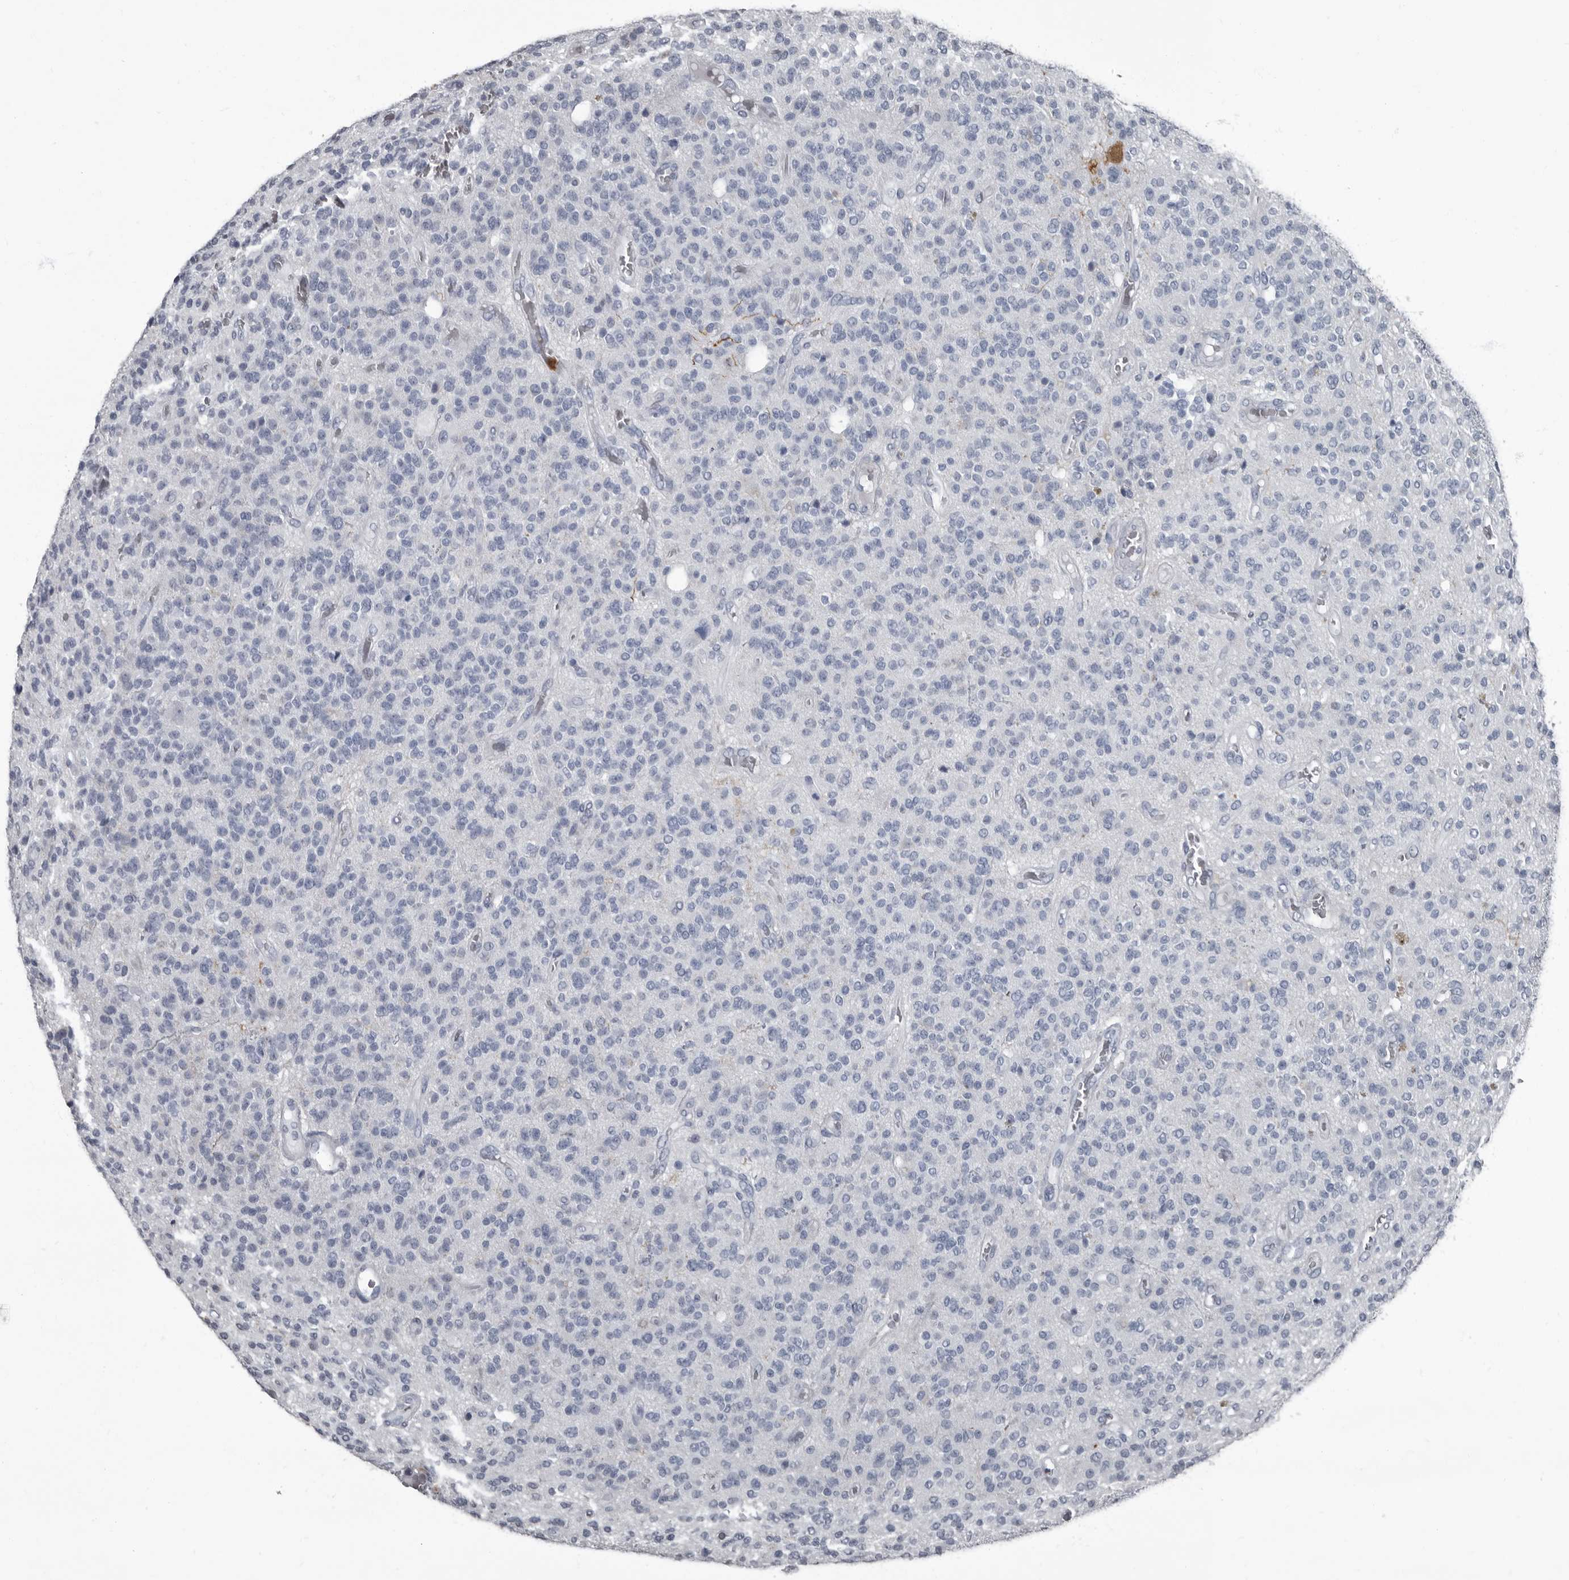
{"staining": {"intensity": "negative", "quantity": "none", "location": "none"}, "tissue": "glioma", "cell_type": "Tumor cells", "image_type": "cancer", "snomed": [{"axis": "morphology", "description": "Glioma, malignant, High grade"}, {"axis": "topography", "description": "Brain"}], "caption": "The photomicrograph demonstrates no significant staining in tumor cells of malignant glioma (high-grade).", "gene": "TPD52L1", "patient": {"sex": "male", "age": 34}}